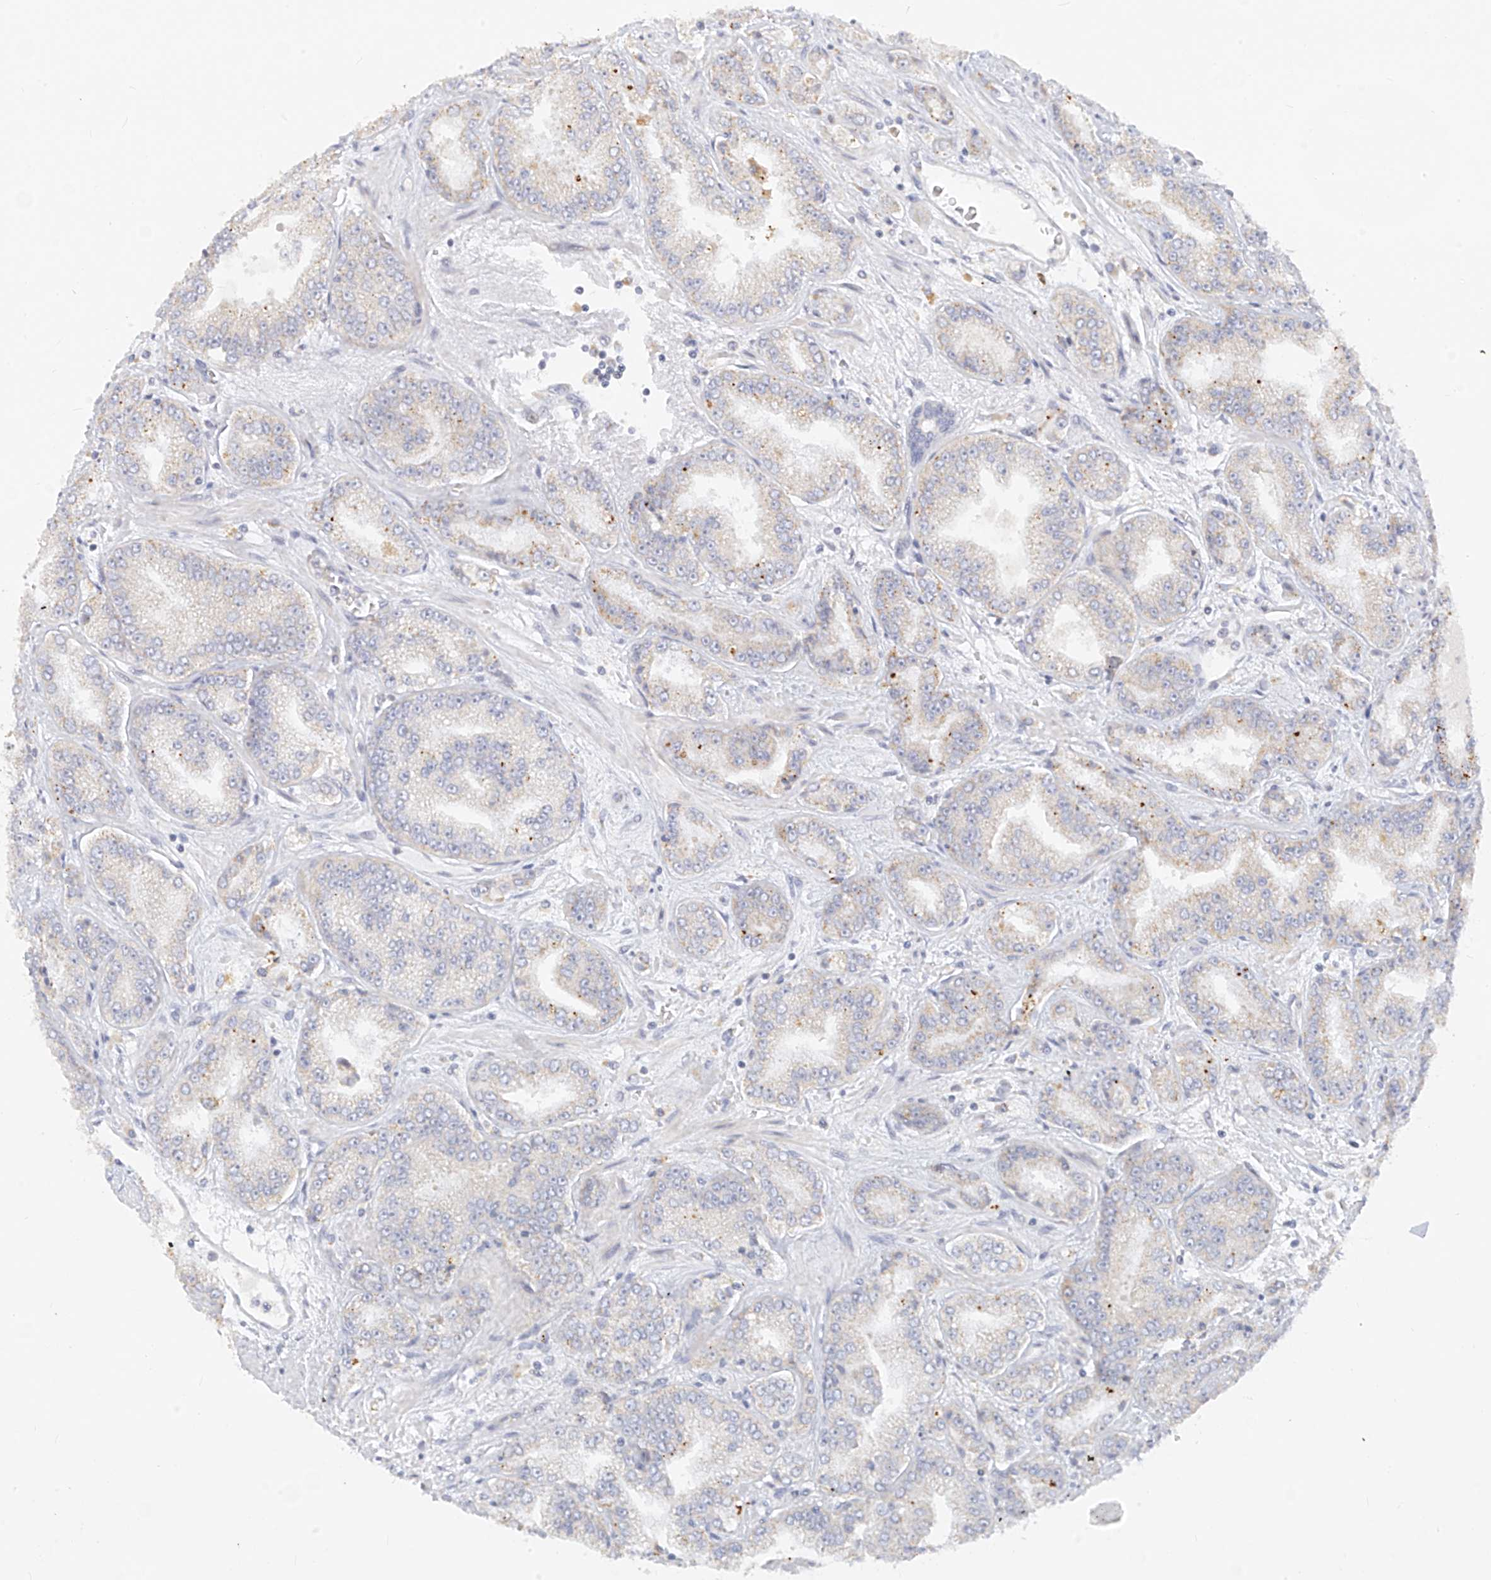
{"staining": {"intensity": "negative", "quantity": "none", "location": "none"}, "tissue": "prostate cancer", "cell_type": "Tumor cells", "image_type": "cancer", "snomed": [{"axis": "morphology", "description": "Adenocarcinoma, High grade"}, {"axis": "topography", "description": "Prostate"}], "caption": "Protein analysis of prostate adenocarcinoma (high-grade) demonstrates no significant staining in tumor cells.", "gene": "ZNF404", "patient": {"sex": "male", "age": 71}}